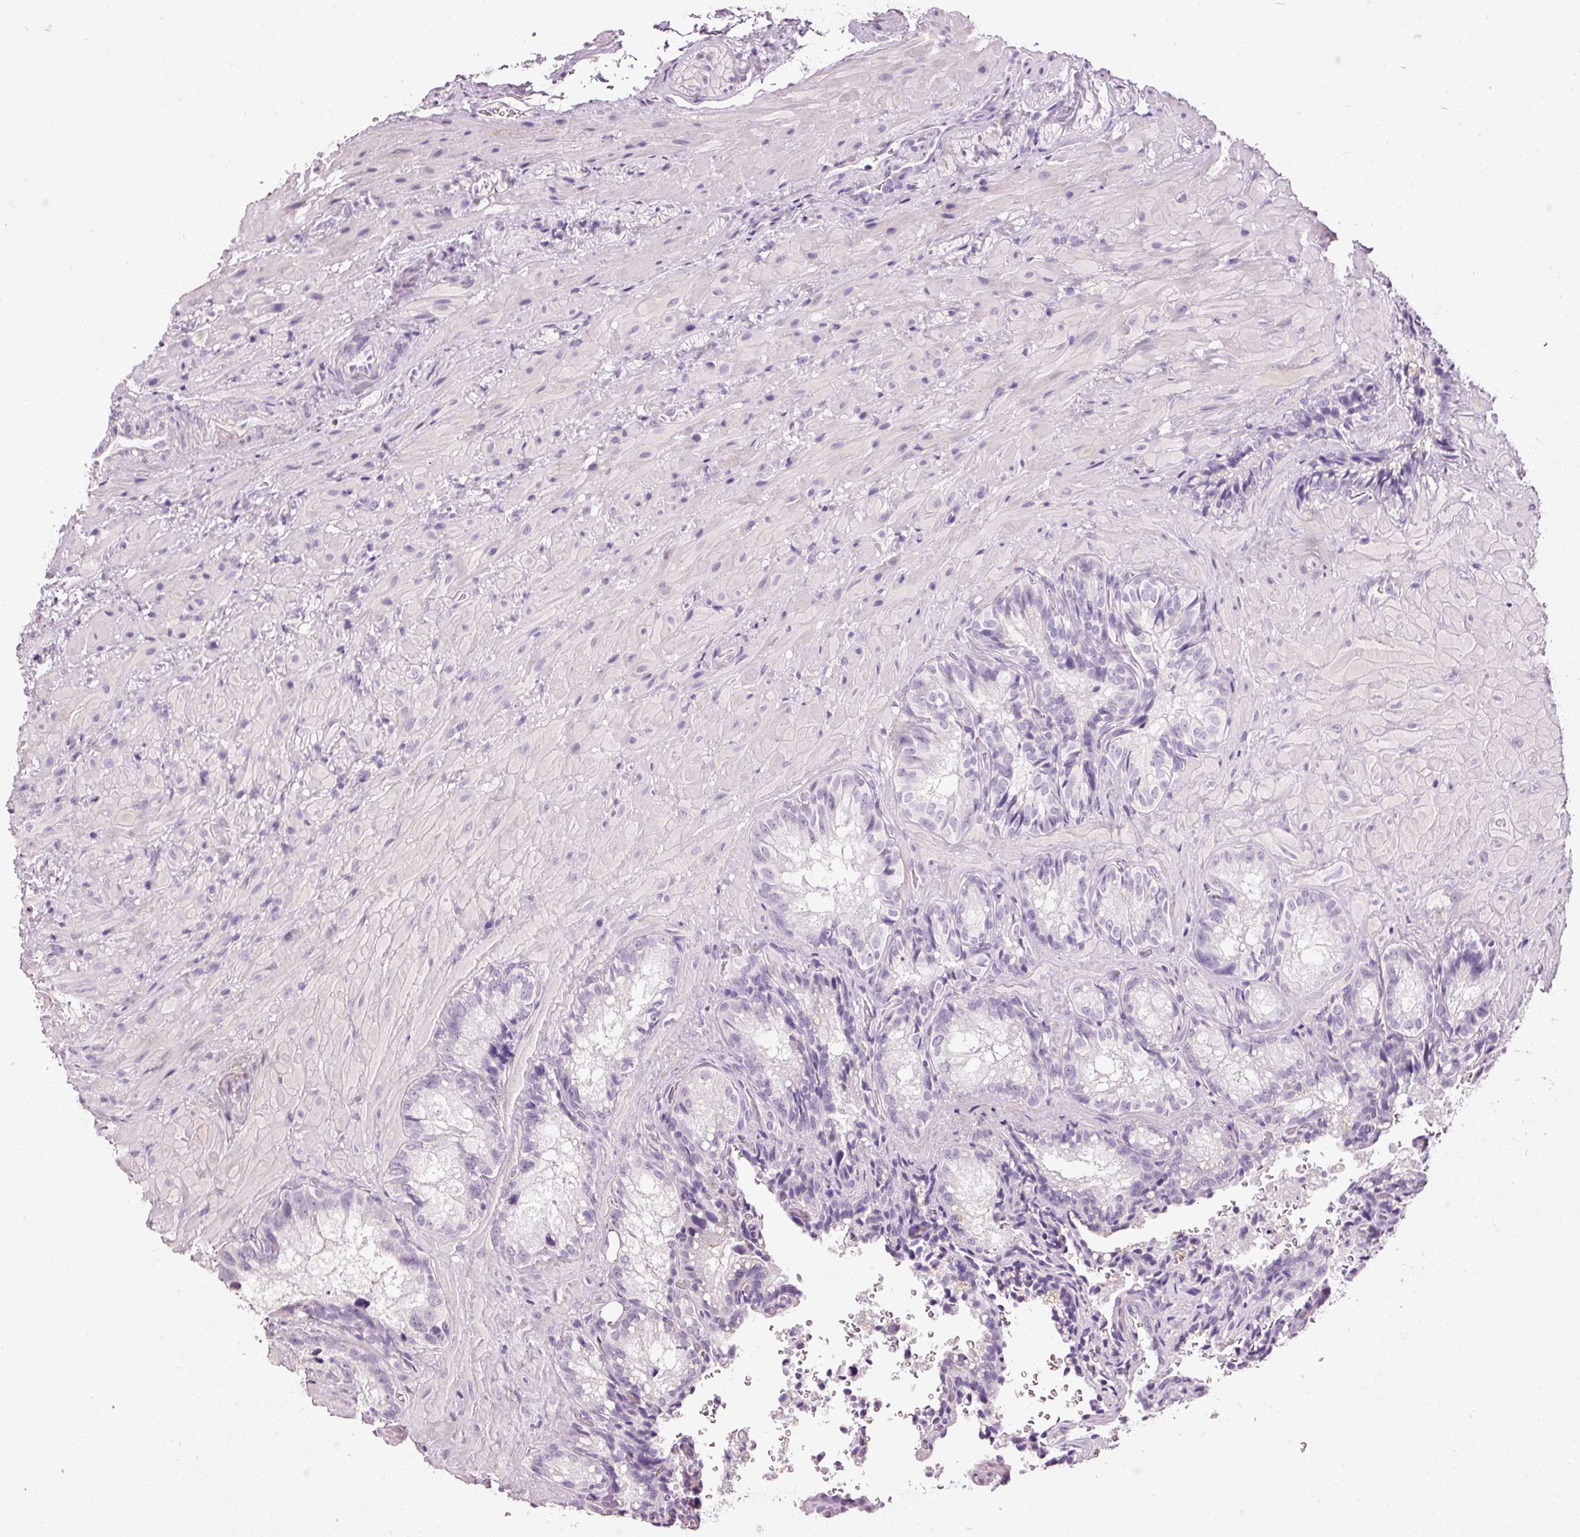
{"staining": {"intensity": "negative", "quantity": "none", "location": "none"}, "tissue": "seminal vesicle", "cell_type": "Glandular cells", "image_type": "normal", "snomed": [{"axis": "morphology", "description": "Normal tissue, NOS"}, {"axis": "topography", "description": "Seminal veicle"}], "caption": "IHC of unremarkable human seminal vesicle exhibits no staining in glandular cells. Nuclei are stained in blue.", "gene": "MUC5AC", "patient": {"sex": "male", "age": 47}}